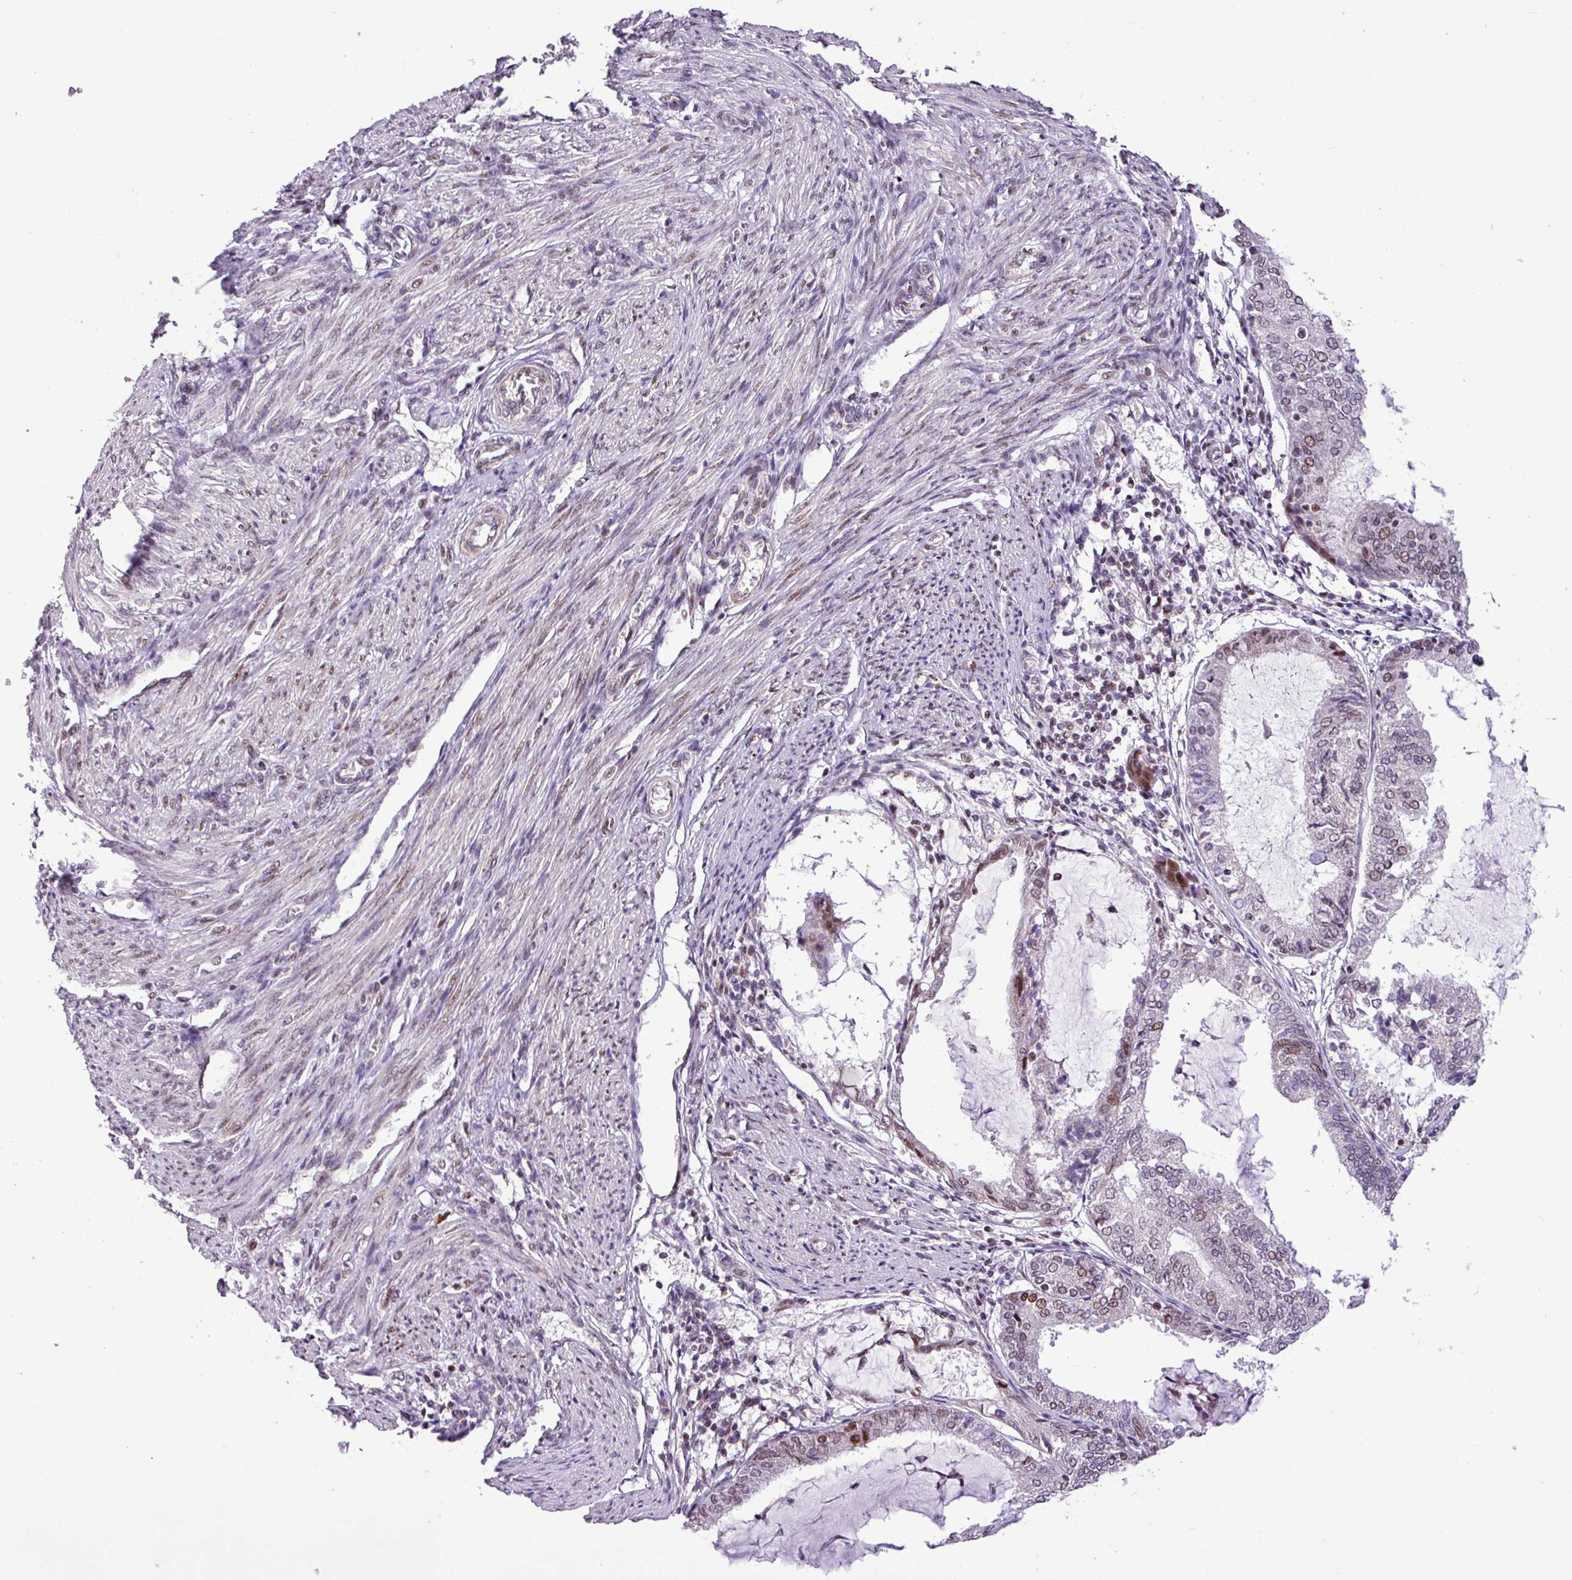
{"staining": {"intensity": "moderate", "quantity": "<25%", "location": "nuclear"}, "tissue": "endometrial cancer", "cell_type": "Tumor cells", "image_type": "cancer", "snomed": [{"axis": "morphology", "description": "Adenocarcinoma, NOS"}, {"axis": "topography", "description": "Endometrium"}], "caption": "DAB (3,3'-diaminobenzidine) immunohistochemical staining of human endometrial cancer (adenocarcinoma) shows moderate nuclear protein expression in approximately <25% of tumor cells. (DAB IHC, brown staining for protein, blue staining for nuclei).", "gene": "ZNF354A", "patient": {"sex": "female", "age": 81}}